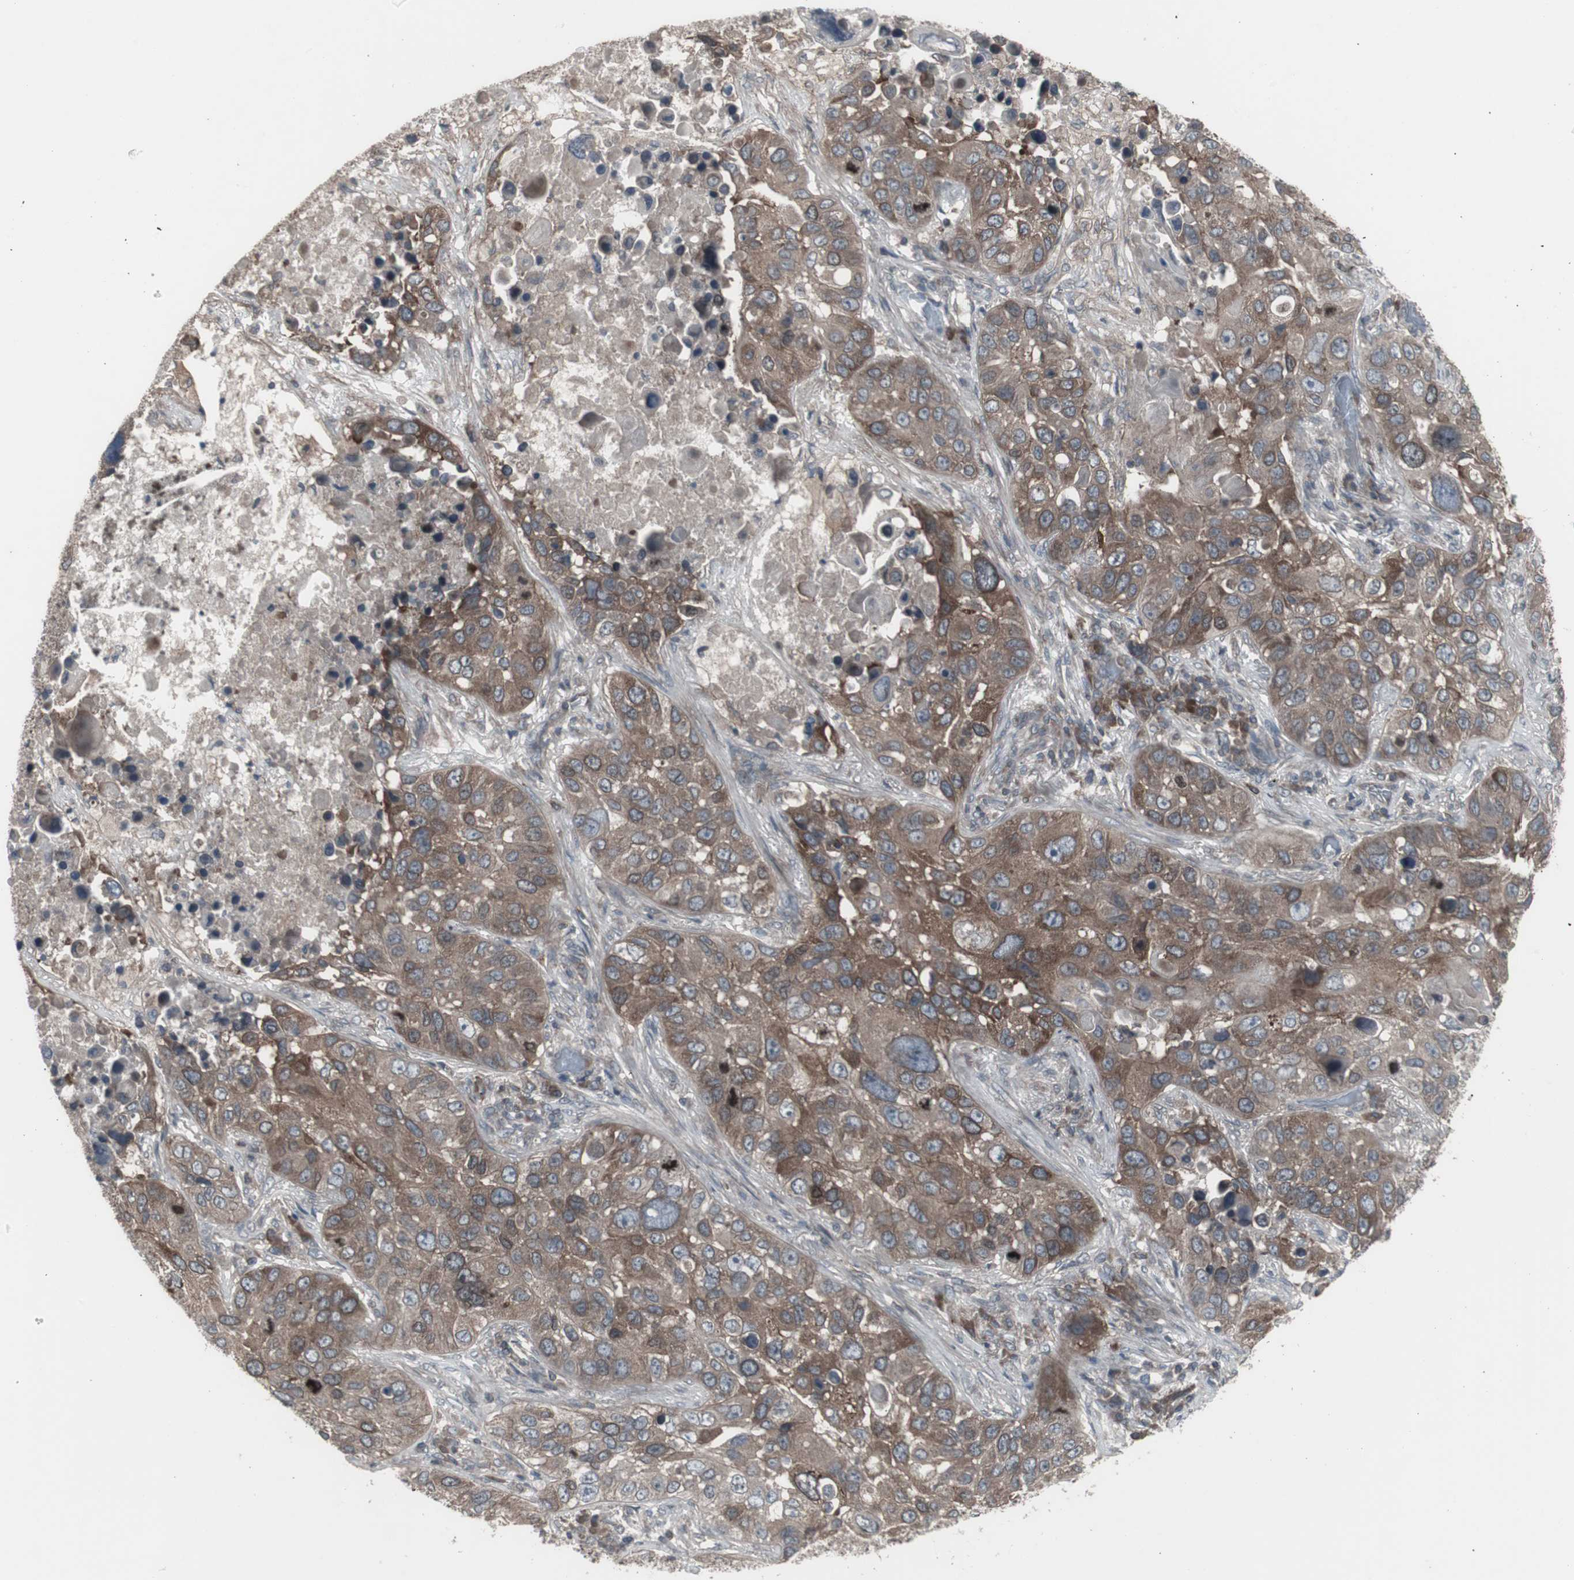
{"staining": {"intensity": "weak", "quantity": "25%-75%", "location": "cytoplasmic/membranous"}, "tissue": "lung cancer", "cell_type": "Tumor cells", "image_type": "cancer", "snomed": [{"axis": "morphology", "description": "Squamous cell carcinoma, NOS"}, {"axis": "topography", "description": "Lung"}], "caption": "Lung cancer (squamous cell carcinoma) was stained to show a protein in brown. There is low levels of weak cytoplasmic/membranous positivity in about 25%-75% of tumor cells.", "gene": "SSTR2", "patient": {"sex": "male", "age": 57}}